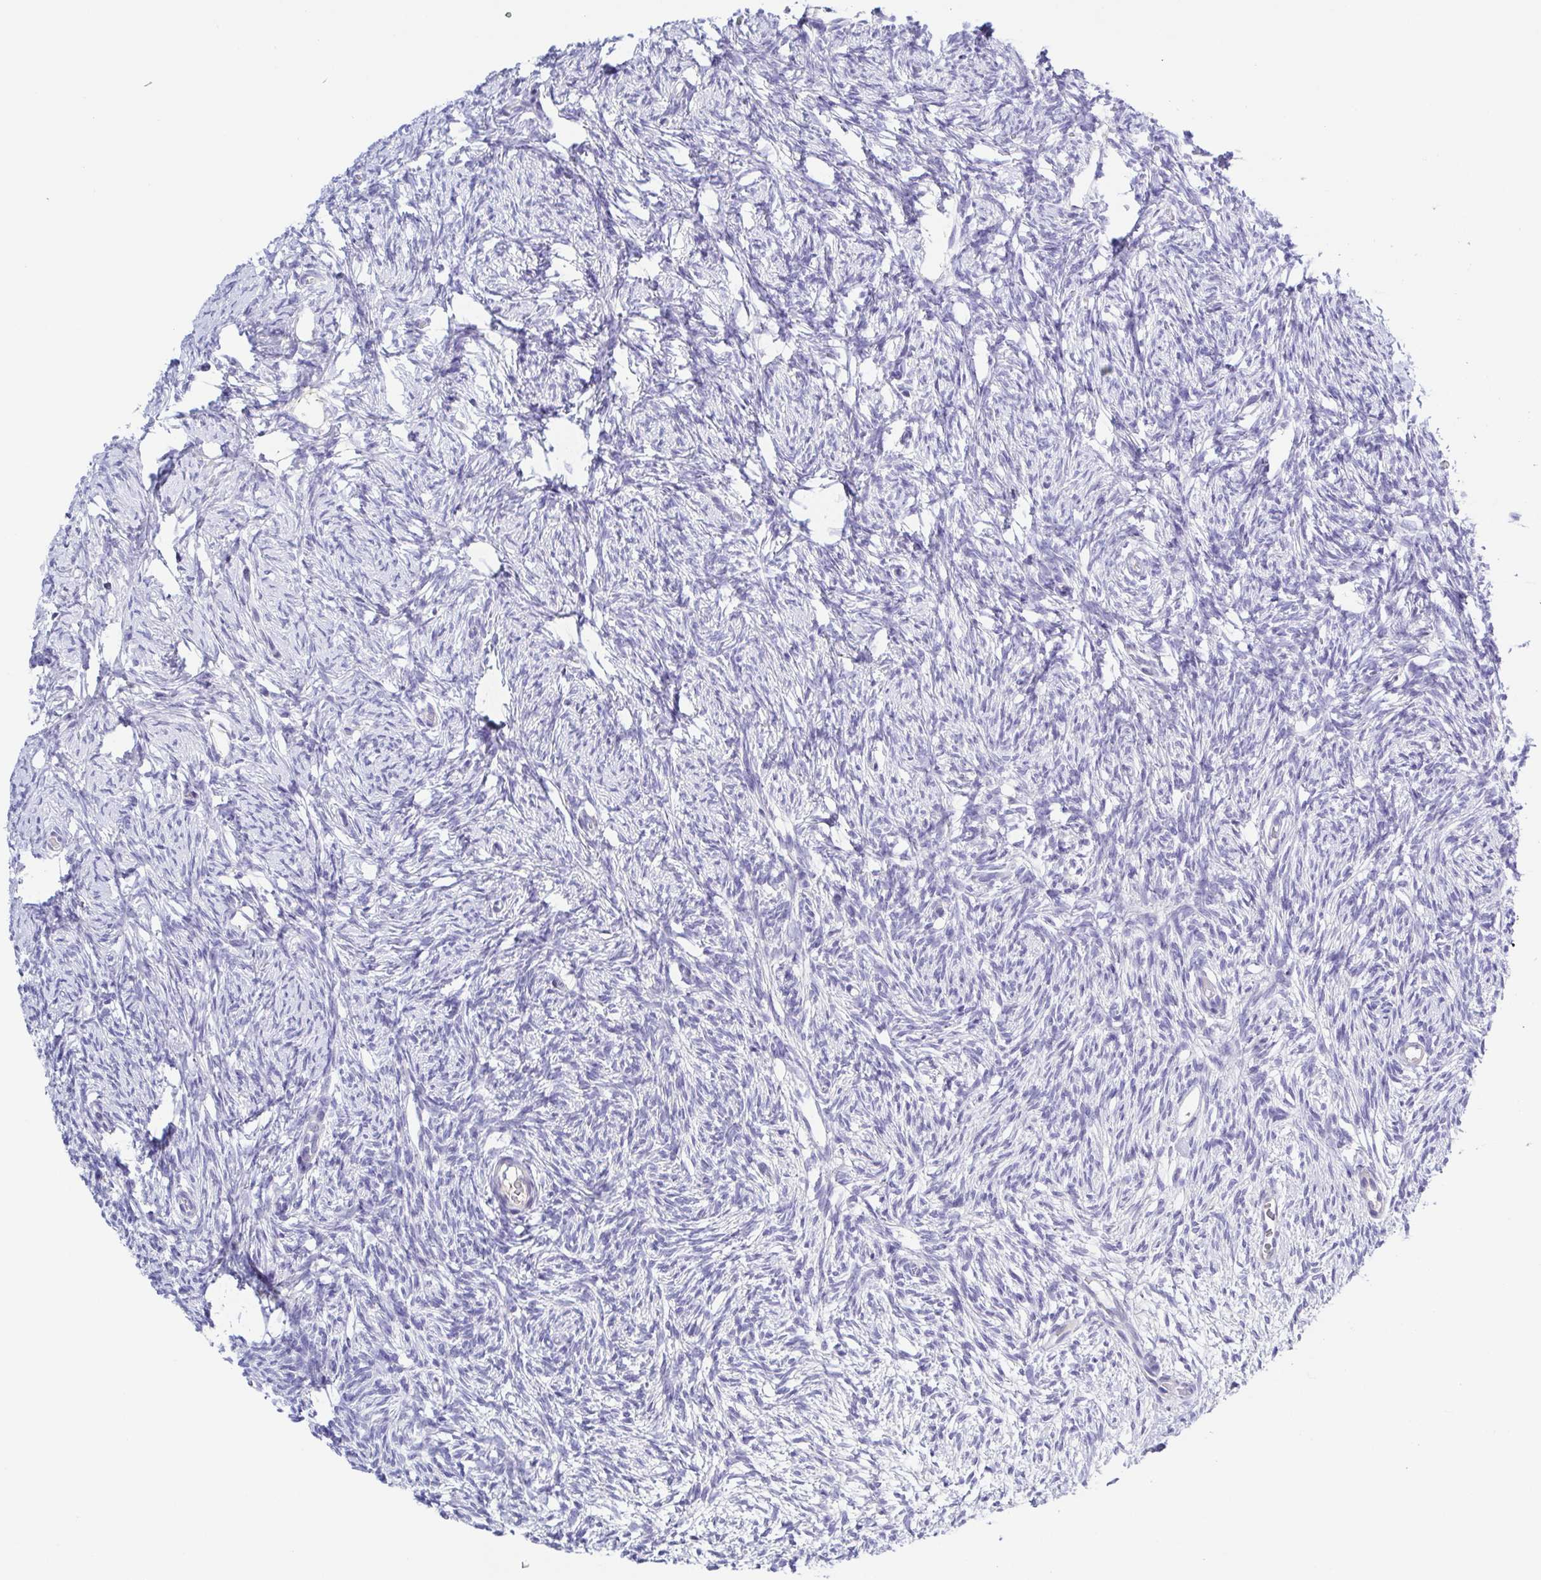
{"staining": {"intensity": "negative", "quantity": "none", "location": "none"}, "tissue": "ovary", "cell_type": "Follicle cells", "image_type": "normal", "snomed": [{"axis": "morphology", "description": "Normal tissue, NOS"}, {"axis": "topography", "description": "Ovary"}], "caption": "High magnification brightfield microscopy of normal ovary stained with DAB (3,3'-diaminobenzidine) (brown) and counterstained with hematoxylin (blue): follicle cells show no significant staining. Brightfield microscopy of immunohistochemistry stained with DAB (3,3'-diaminobenzidine) (brown) and hematoxylin (blue), captured at high magnification.", "gene": "A1BG", "patient": {"sex": "female", "age": 33}}